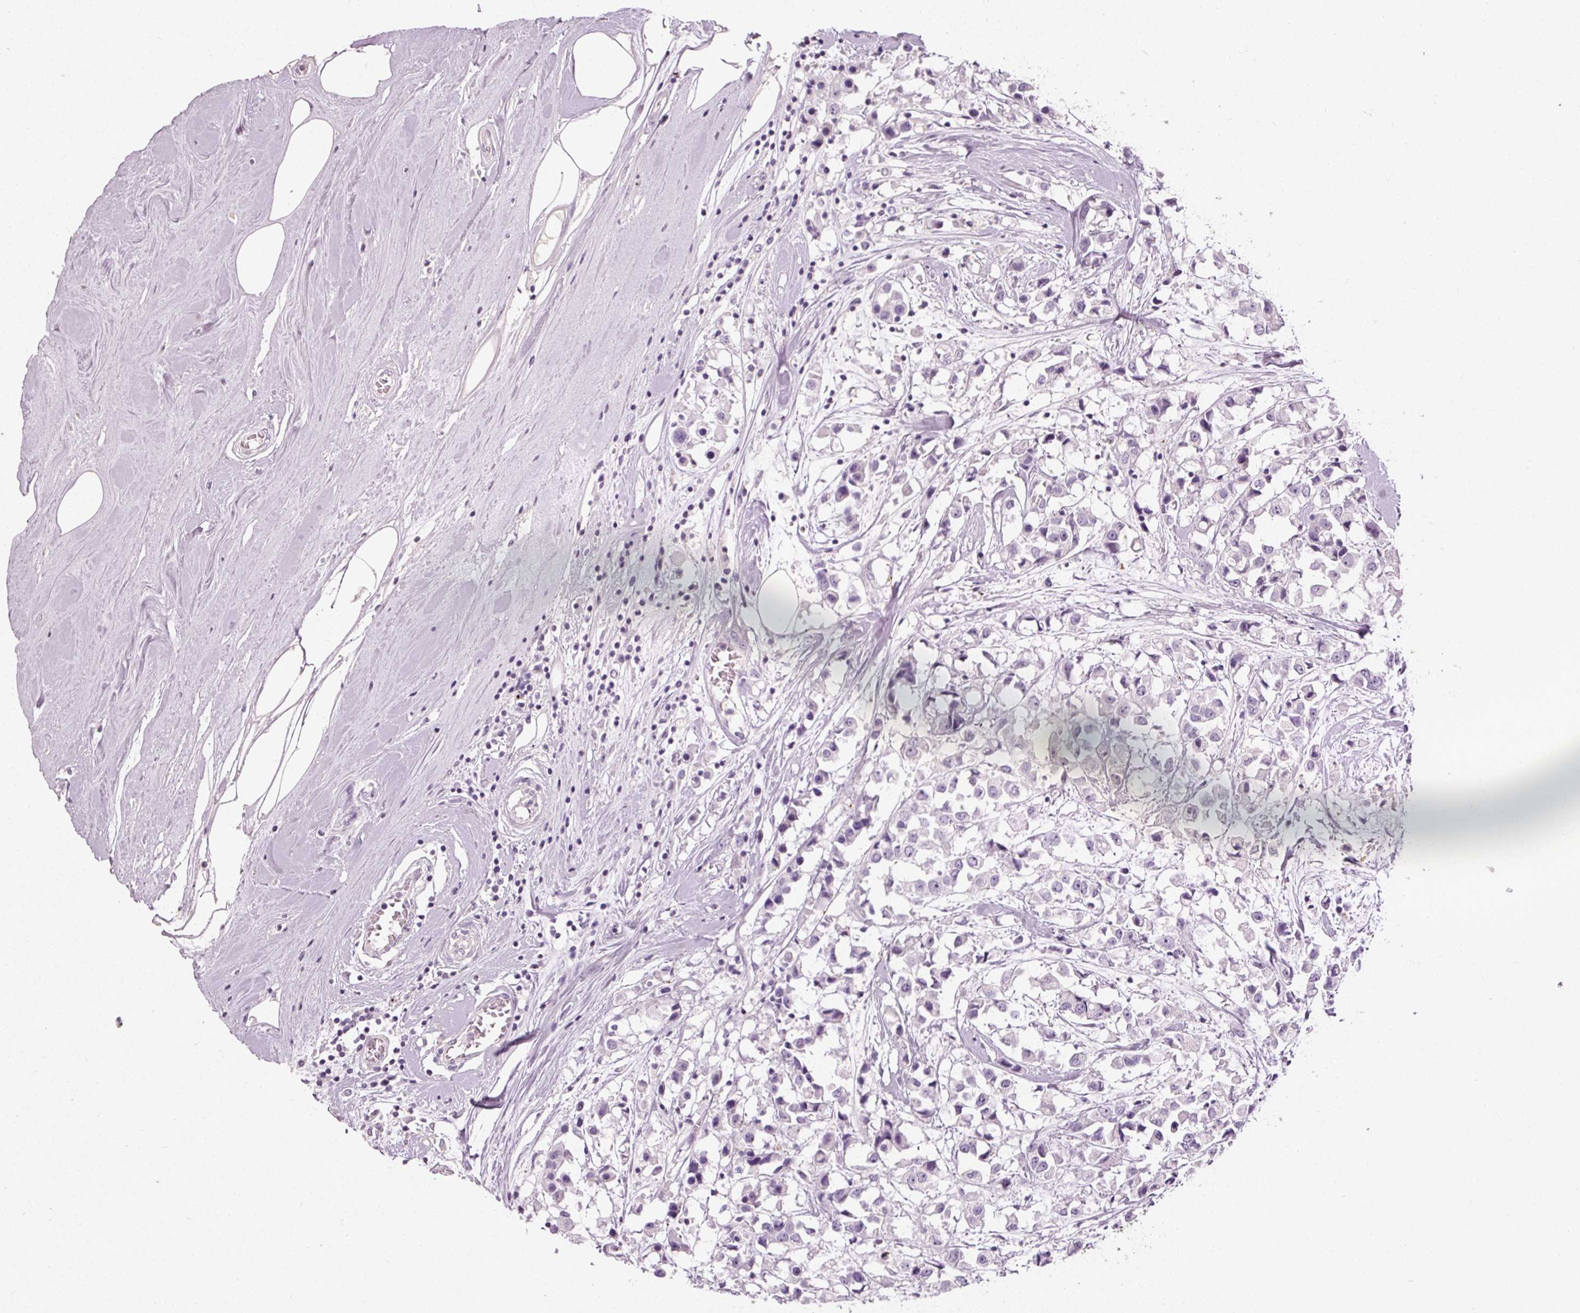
{"staining": {"intensity": "negative", "quantity": "none", "location": "none"}, "tissue": "breast cancer", "cell_type": "Tumor cells", "image_type": "cancer", "snomed": [{"axis": "morphology", "description": "Duct carcinoma"}, {"axis": "topography", "description": "Breast"}], "caption": "The photomicrograph exhibits no staining of tumor cells in infiltrating ductal carcinoma (breast).", "gene": "MUC5AC", "patient": {"sex": "female", "age": 61}}